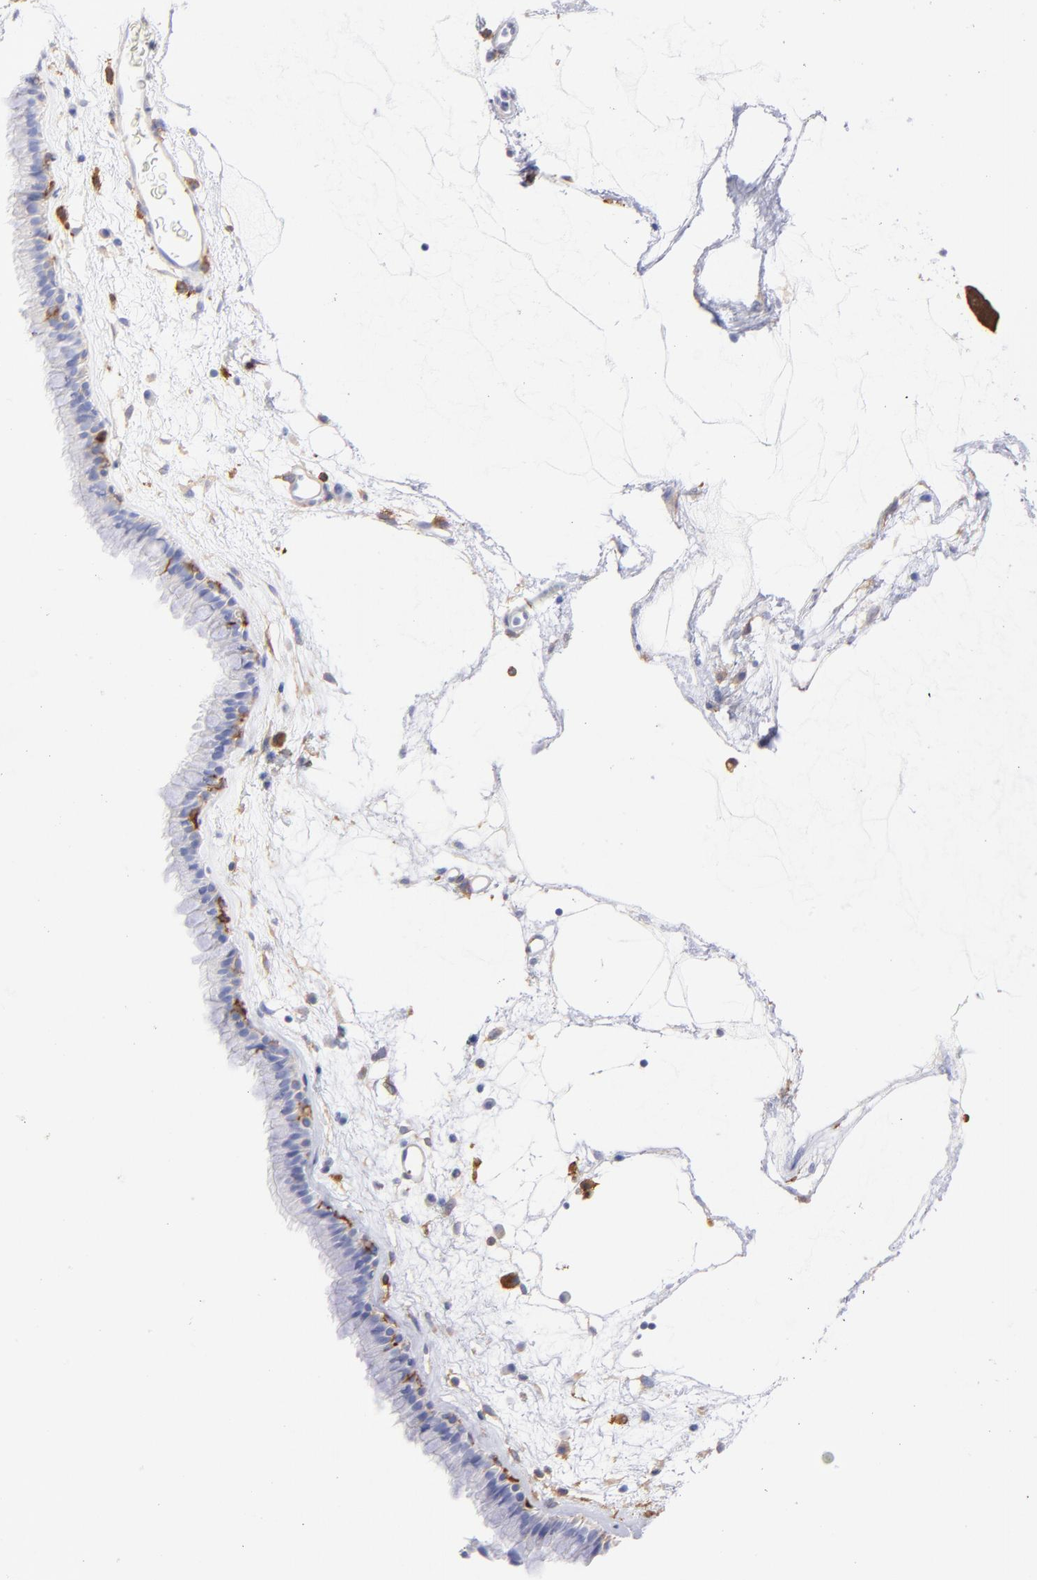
{"staining": {"intensity": "moderate", "quantity": "<25%", "location": "cytoplasmic/membranous"}, "tissue": "nasopharynx", "cell_type": "Respiratory epithelial cells", "image_type": "normal", "snomed": [{"axis": "morphology", "description": "Normal tissue, NOS"}, {"axis": "morphology", "description": "Inflammation, NOS"}, {"axis": "topography", "description": "Nasopharynx"}], "caption": "Moderate cytoplasmic/membranous expression for a protein is present in about <25% of respiratory epithelial cells of unremarkable nasopharynx using IHC.", "gene": "PRKCA", "patient": {"sex": "male", "age": 48}}